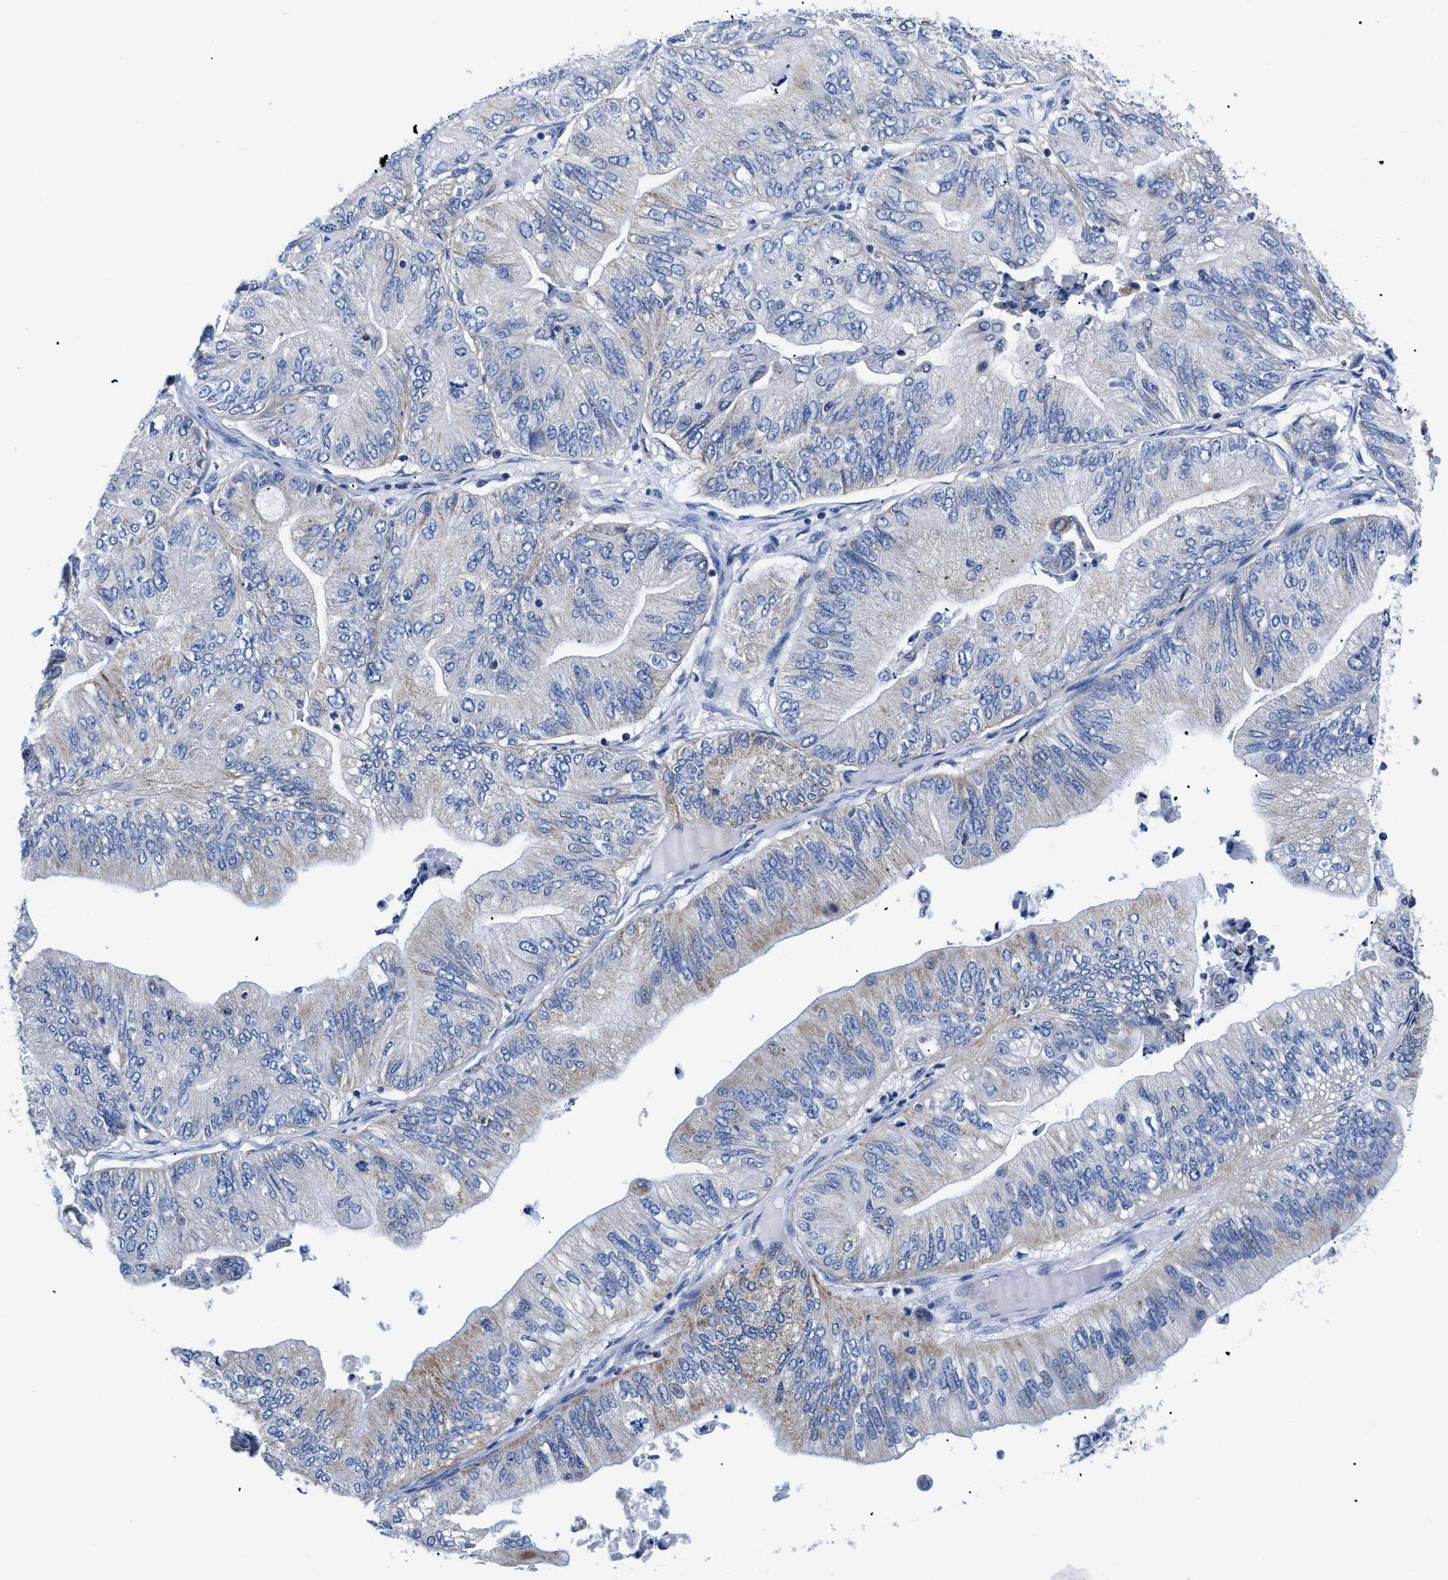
{"staining": {"intensity": "negative", "quantity": "none", "location": "none"}, "tissue": "ovarian cancer", "cell_type": "Tumor cells", "image_type": "cancer", "snomed": [{"axis": "morphology", "description": "Cystadenocarcinoma, mucinous, NOS"}, {"axis": "topography", "description": "Ovary"}], "caption": "A histopathology image of human ovarian mucinous cystadenocarcinoma is negative for staining in tumor cells.", "gene": "GPR149", "patient": {"sex": "female", "age": 61}}